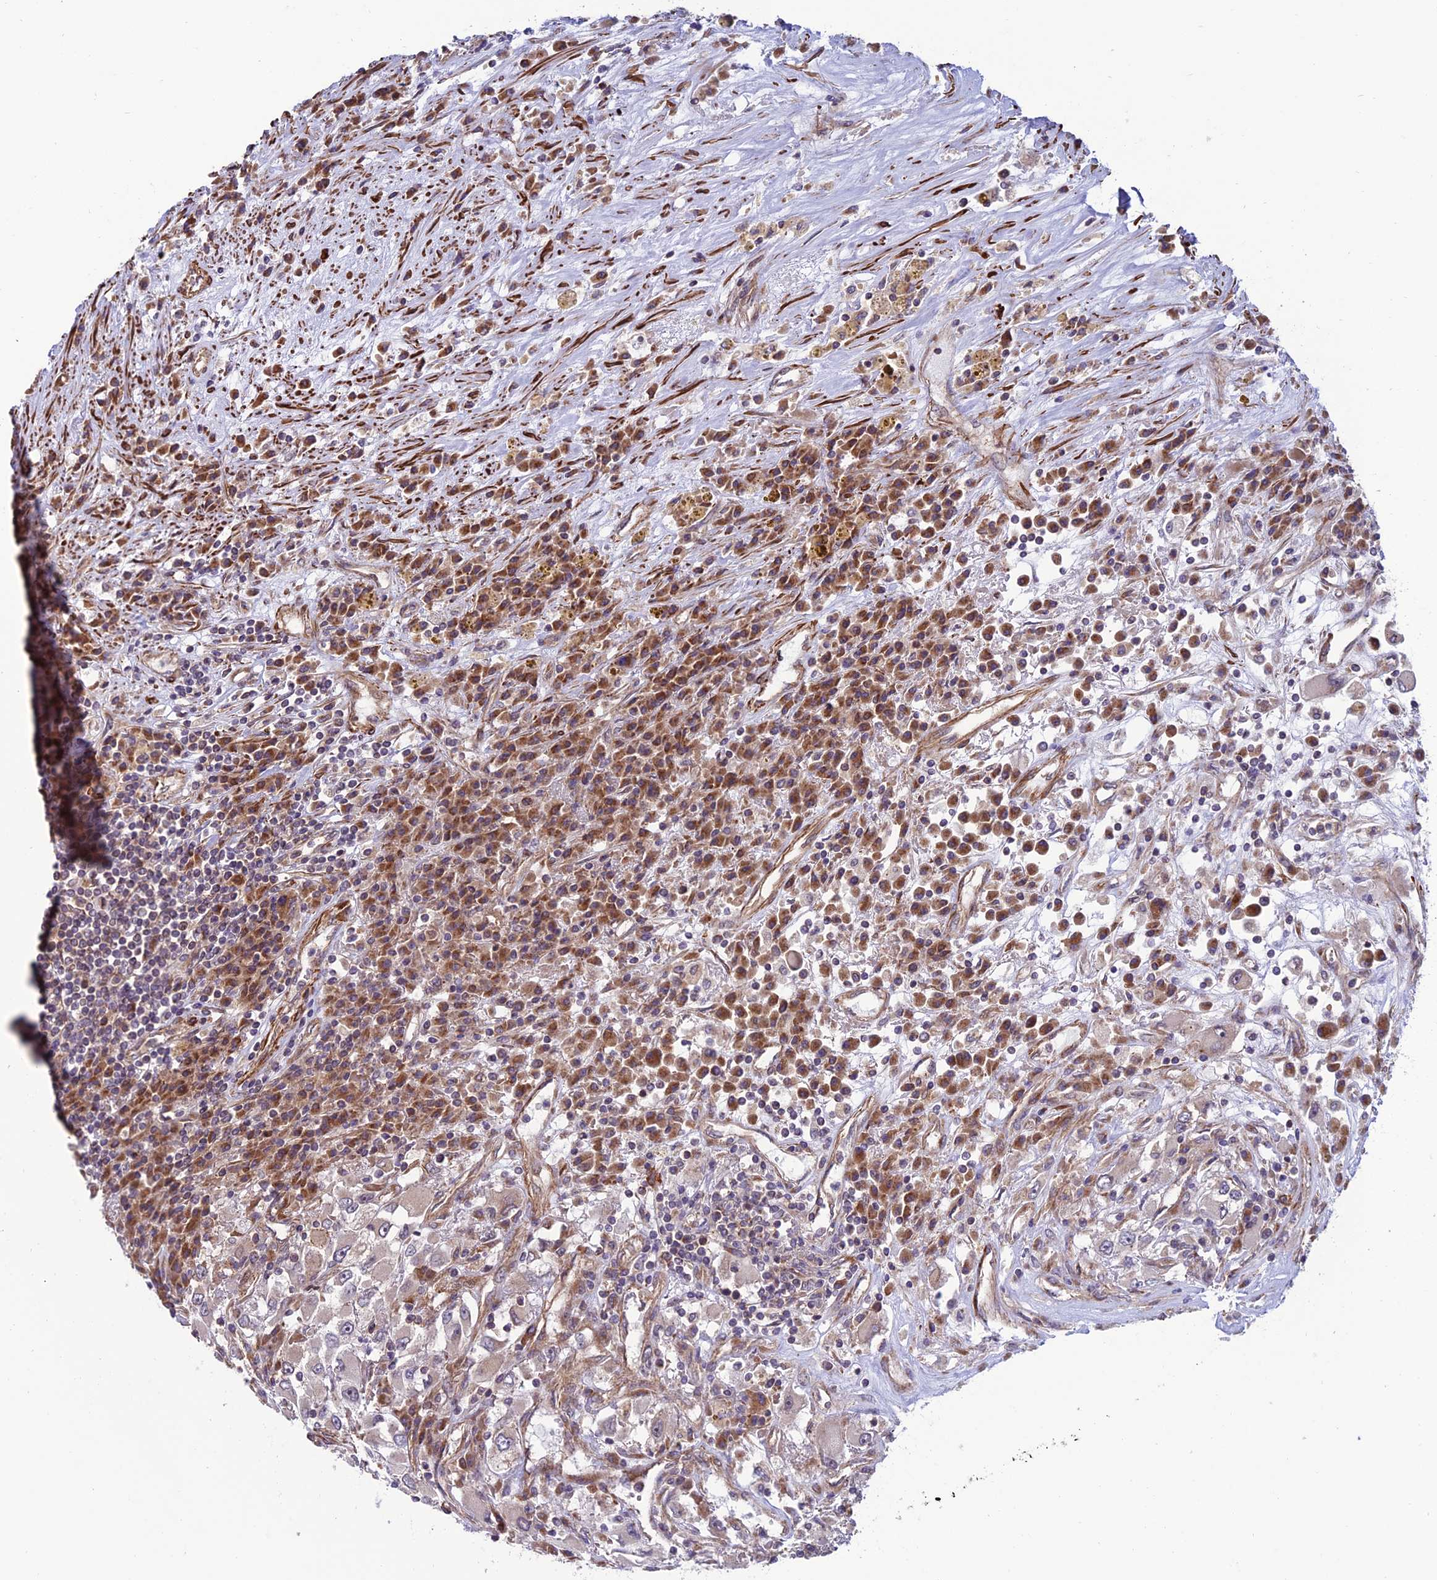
{"staining": {"intensity": "moderate", "quantity": "<25%", "location": "cytoplasmic/membranous"}, "tissue": "renal cancer", "cell_type": "Tumor cells", "image_type": "cancer", "snomed": [{"axis": "morphology", "description": "Adenocarcinoma, NOS"}, {"axis": "topography", "description": "Kidney"}], "caption": "Immunohistochemistry (IHC) staining of renal adenocarcinoma, which shows low levels of moderate cytoplasmic/membranous staining in approximately <25% of tumor cells indicating moderate cytoplasmic/membranous protein positivity. The staining was performed using DAB (3,3'-diaminobenzidine) (brown) for protein detection and nuclei were counterstained in hematoxylin (blue).", "gene": "TNIP3", "patient": {"sex": "female", "age": 52}}